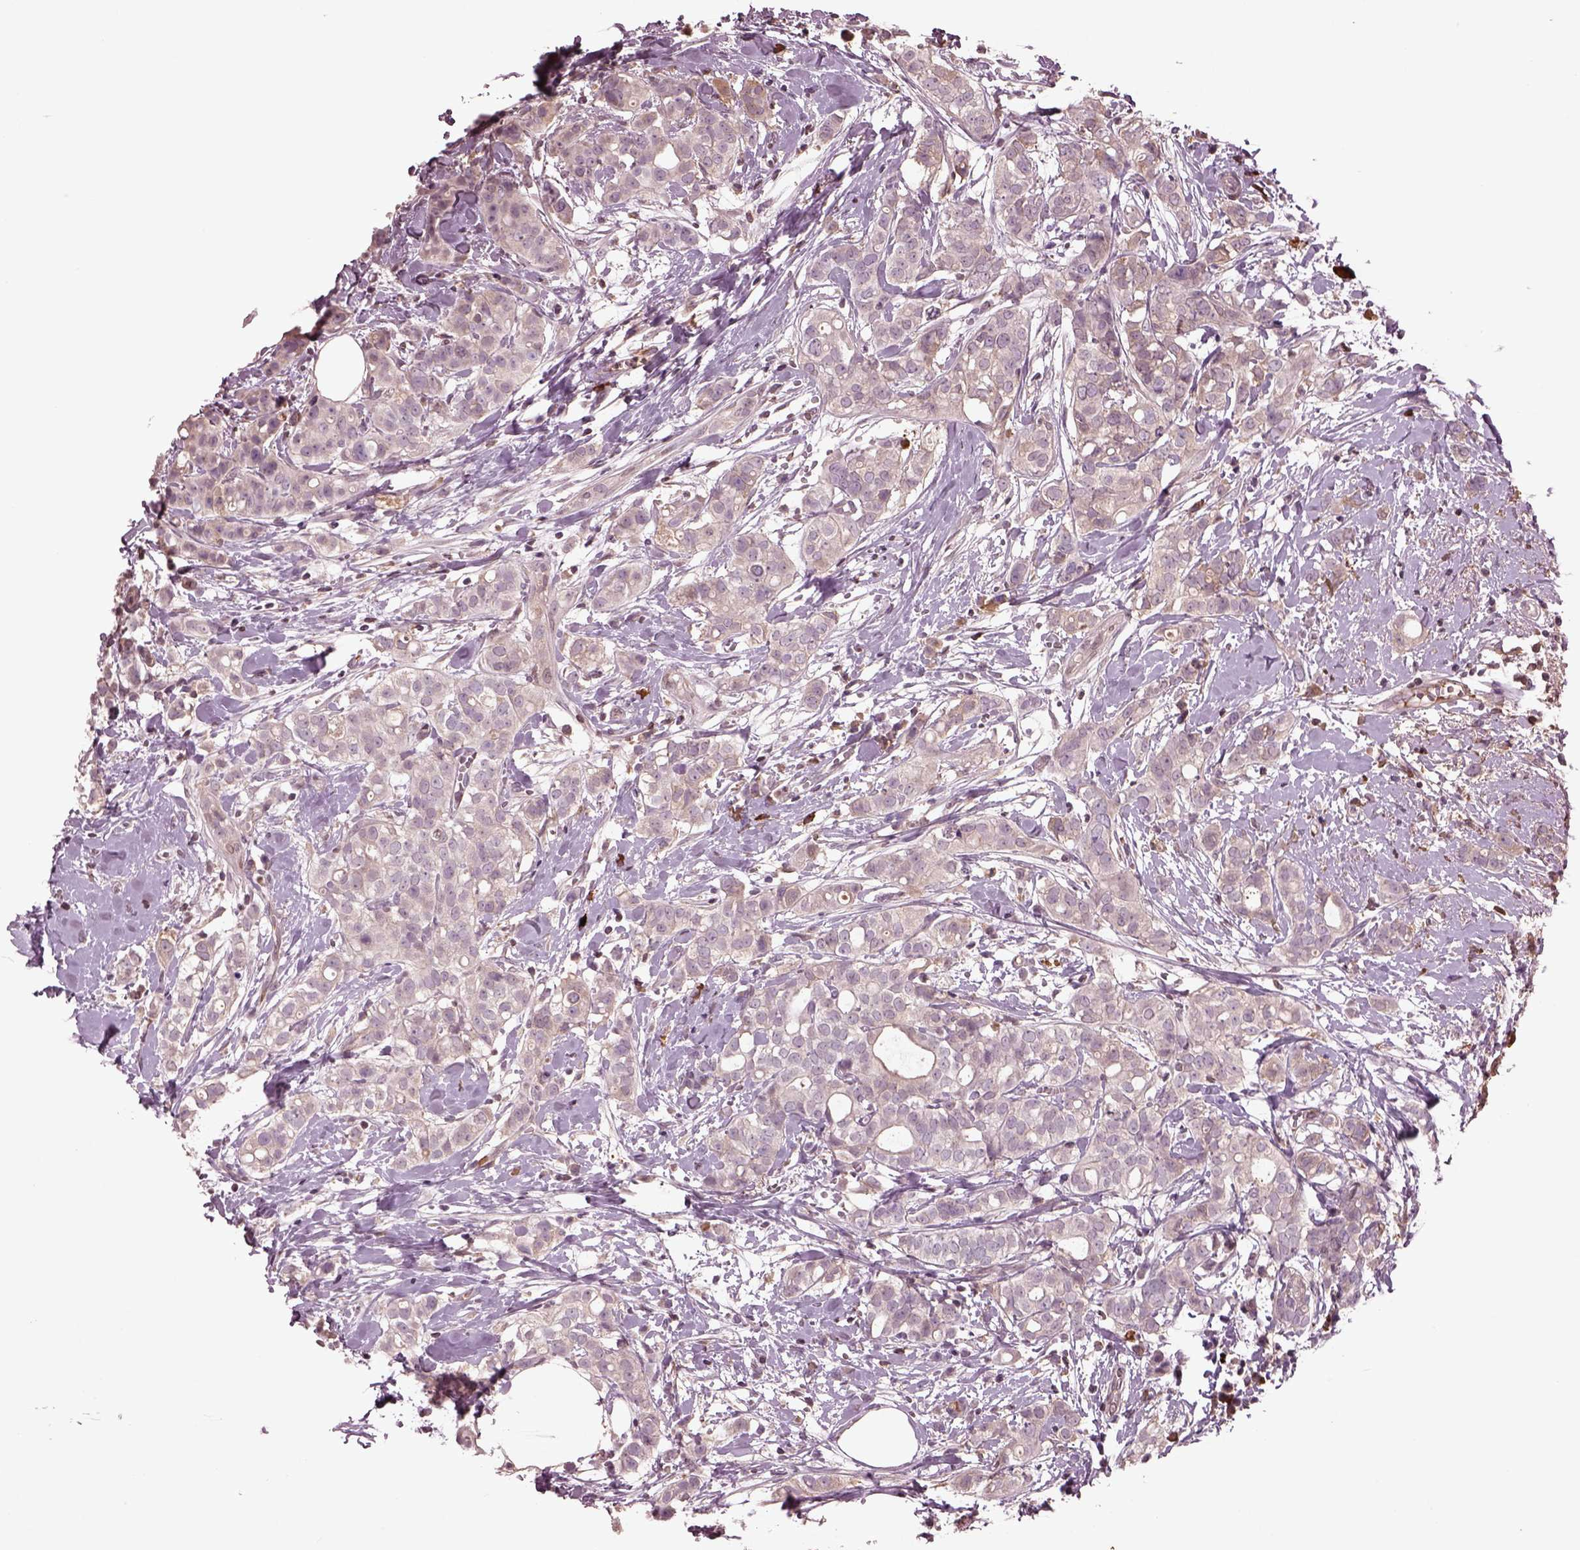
{"staining": {"intensity": "negative", "quantity": "none", "location": "none"}, "tissue": "breast cancer", "cell_type": "Tumor cells", "image_type": "cancer", "snomed": [{"axis": "morphology", "description": "Duct carcinoma"}, {"axis": "topography", "description": "Breast"}], "caption": "The image reveals no significant staining in tumor cells of breast intraductal carcinoma. The staining is performed using DAB brown chromogen with nuclei counter-stained in using hematoxylin.", "gene": "PTX4", "patient": {"sex": "female", "age": 40}}